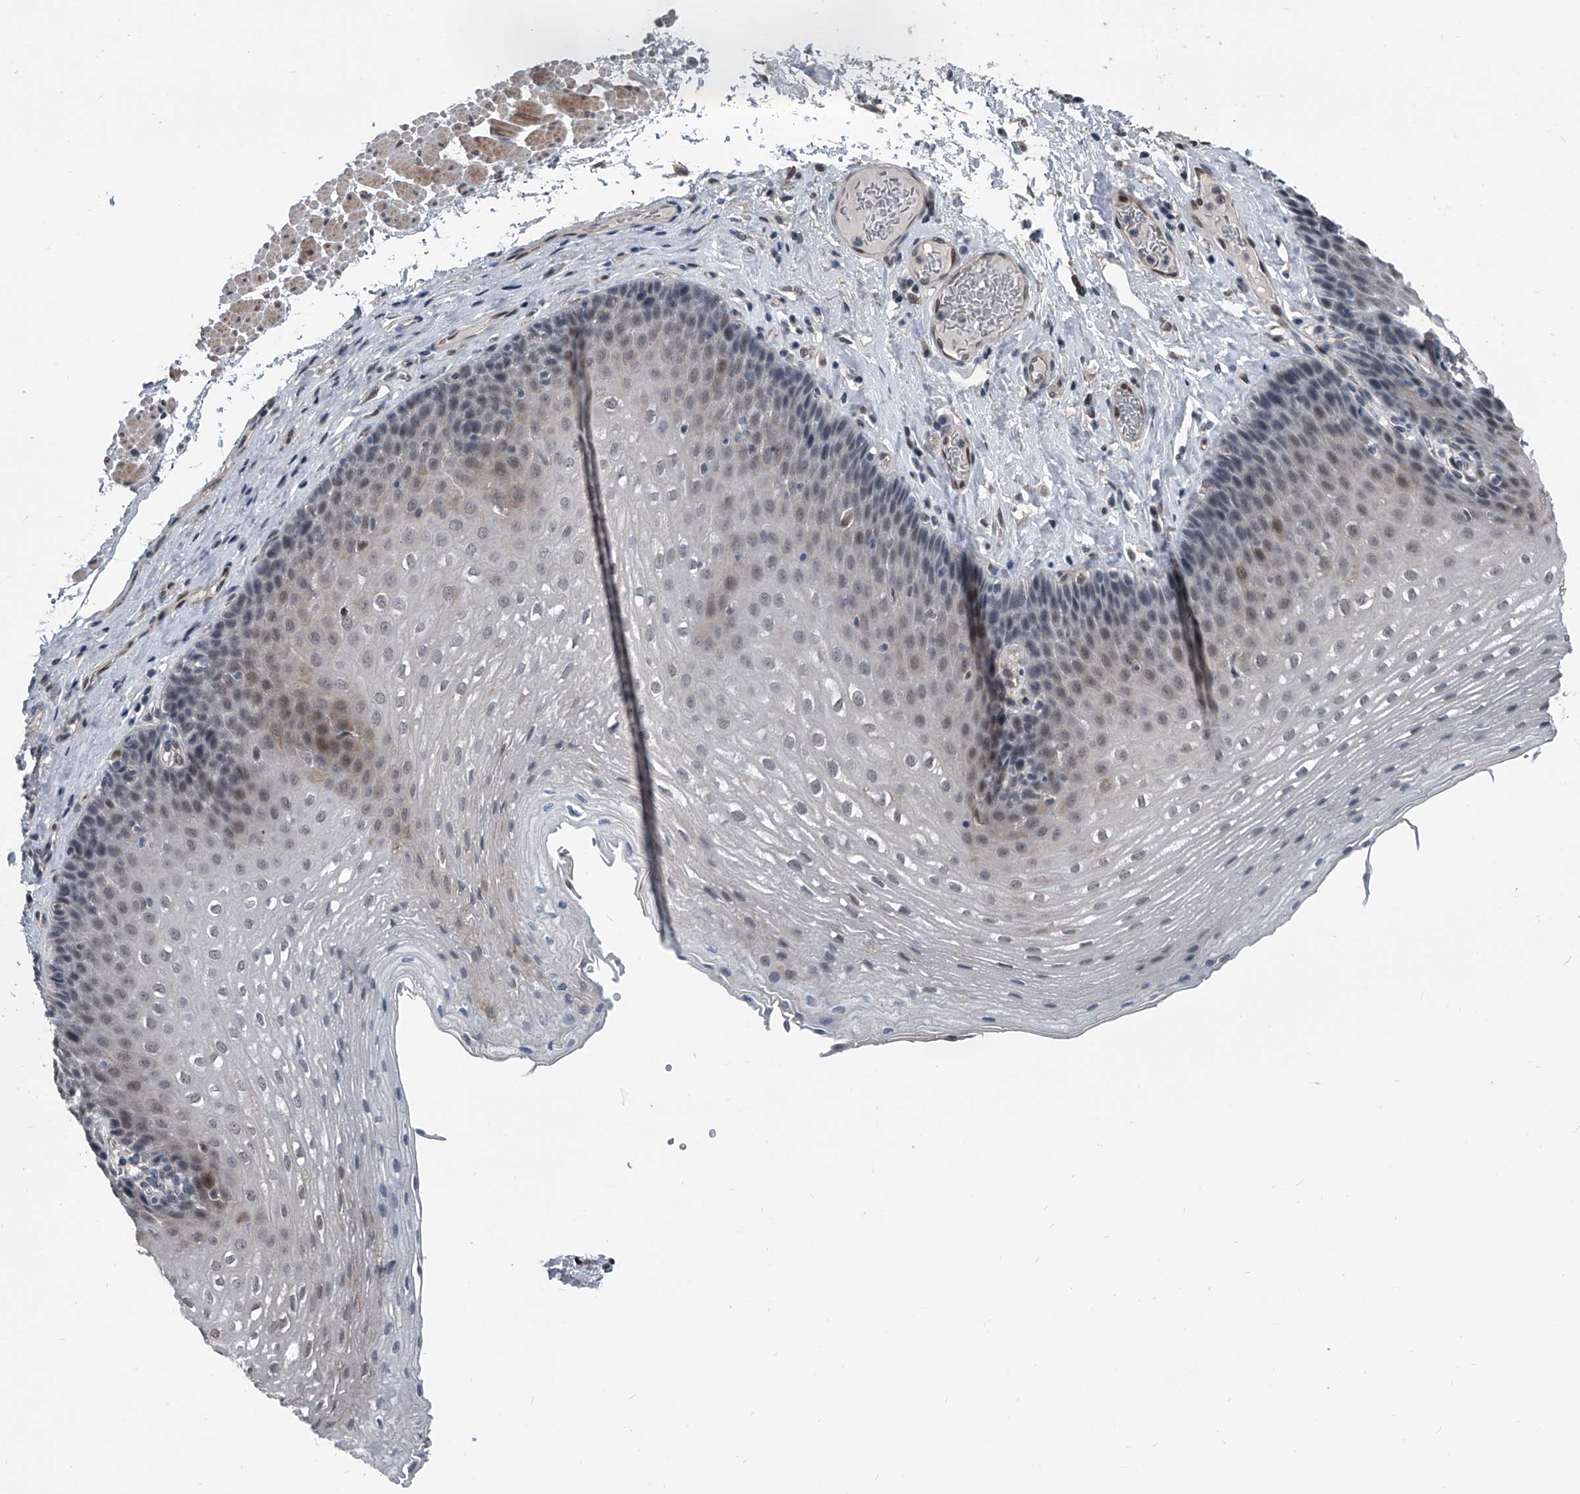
{"staining": {"intensity": "weak", "quantity": "<25%", "location": "nuclear"}, "tissue": "esophagus", "cell_type": "Squamous epithelial cells", "image_type": "normal", "snomed": [{"axis": "morphology", "description": "Normal tissue, NOS"}, {"axis": "topography", "description": "Esophagus"}], "caption": "Micrograph shows no significant protein expression in squamous epithelial cells of unremarkable esophagus.", "gene": "MEN1", "patient": {"sex": "female", "age": 66}}